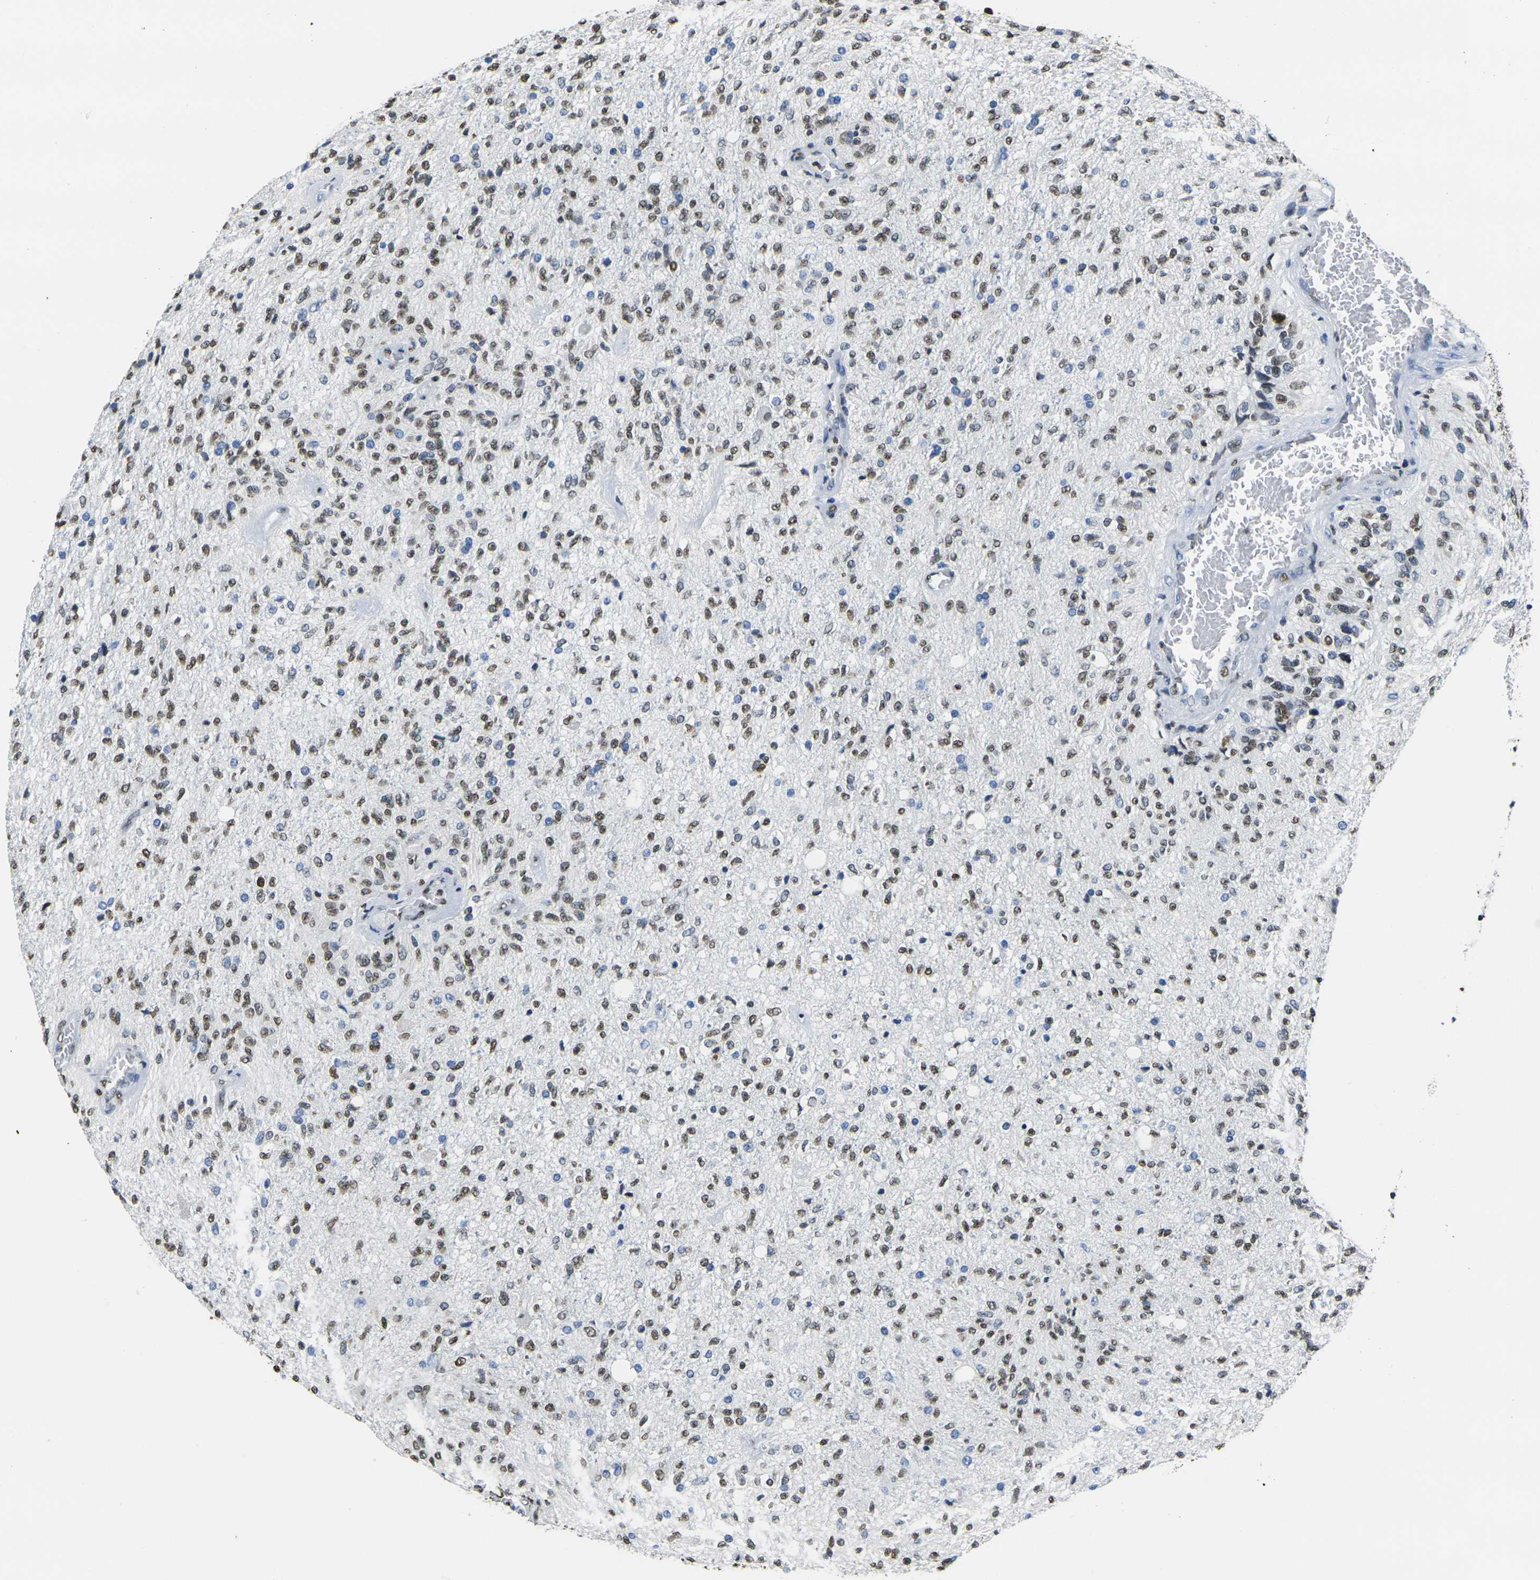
{"staining": {"intensity": "moderate", "quantity": ">75%", "location": "nuclear"}, "tissue": "glioma", "cell_type": "Tumor cells", "image_type": "cancer", "snomed": [{"axis": "morphology", "description": "Normal tissue, NOS"}, {"axis": "morphology", "description": "Glioma, malignant, High grade"}, {"axis": "topography", "description": "Cerebral cortex"}], "caption": "Moderate nuclear positivity is seen in about >75% of tumor cells in high-grade glioma (malignant).", "gene": "DRAXIN", "patient": {"sex": "male", "age": 77}}